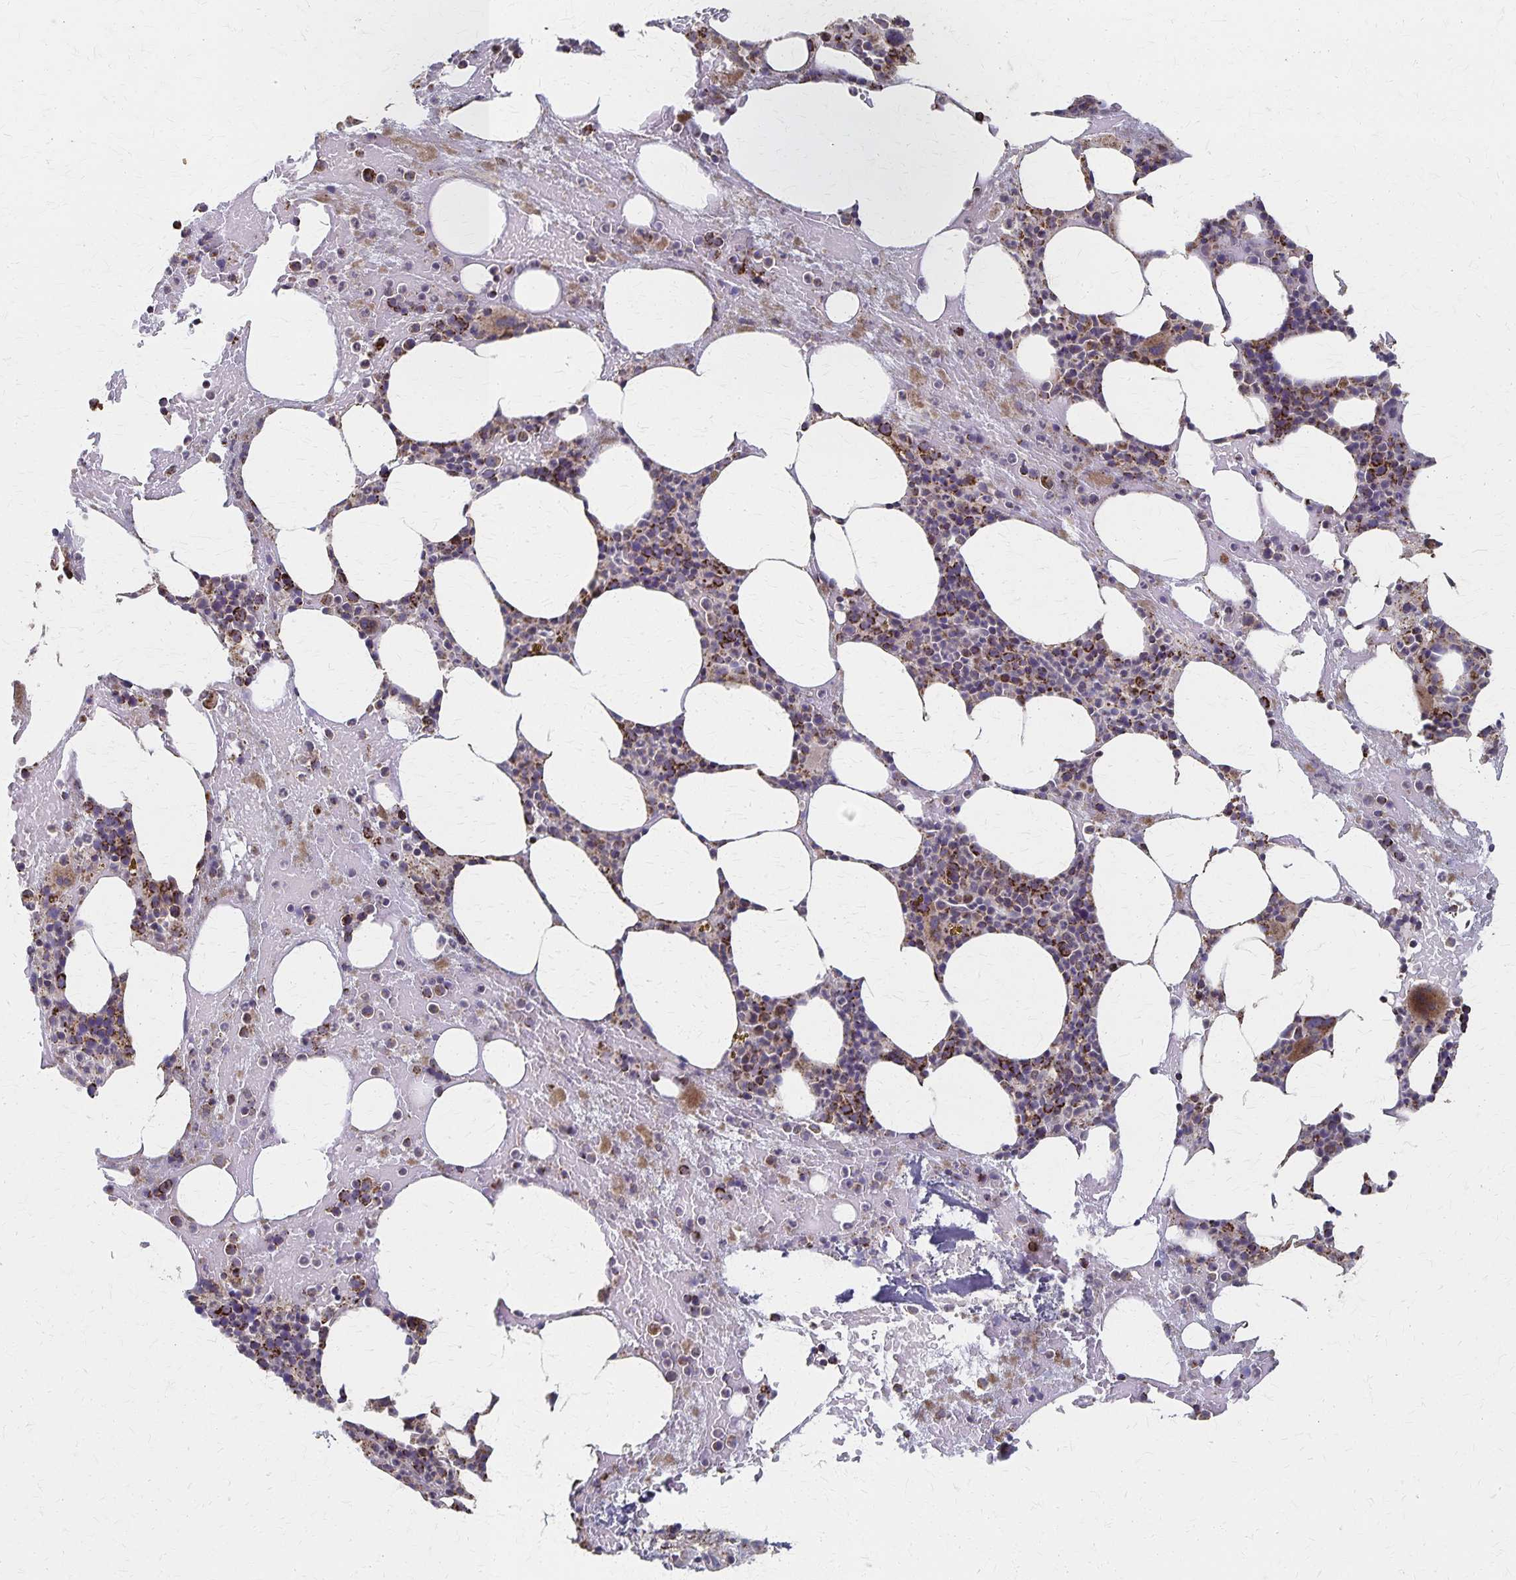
{"staining": {"intensity": "strong", "quantity": "25%-75%", "location": "cytoplasmic/membranous"}, "tissue": "bone marrow", "cell_type": "Hematopoietic cells", "image_type": "normal", "snomed": [{"axis": "morphology", "description": "Normal tissue, NOS"}, {"axis": "topography", "description": "Bone marrow"}], "caption": "Bone marrow stained with IHC reveals strong cytoplasmic/membranous expression in about 25%-75% of hematopoietic cells.", "gene": "DYRK4", "patient": {"sex": "female", "age": 62}}